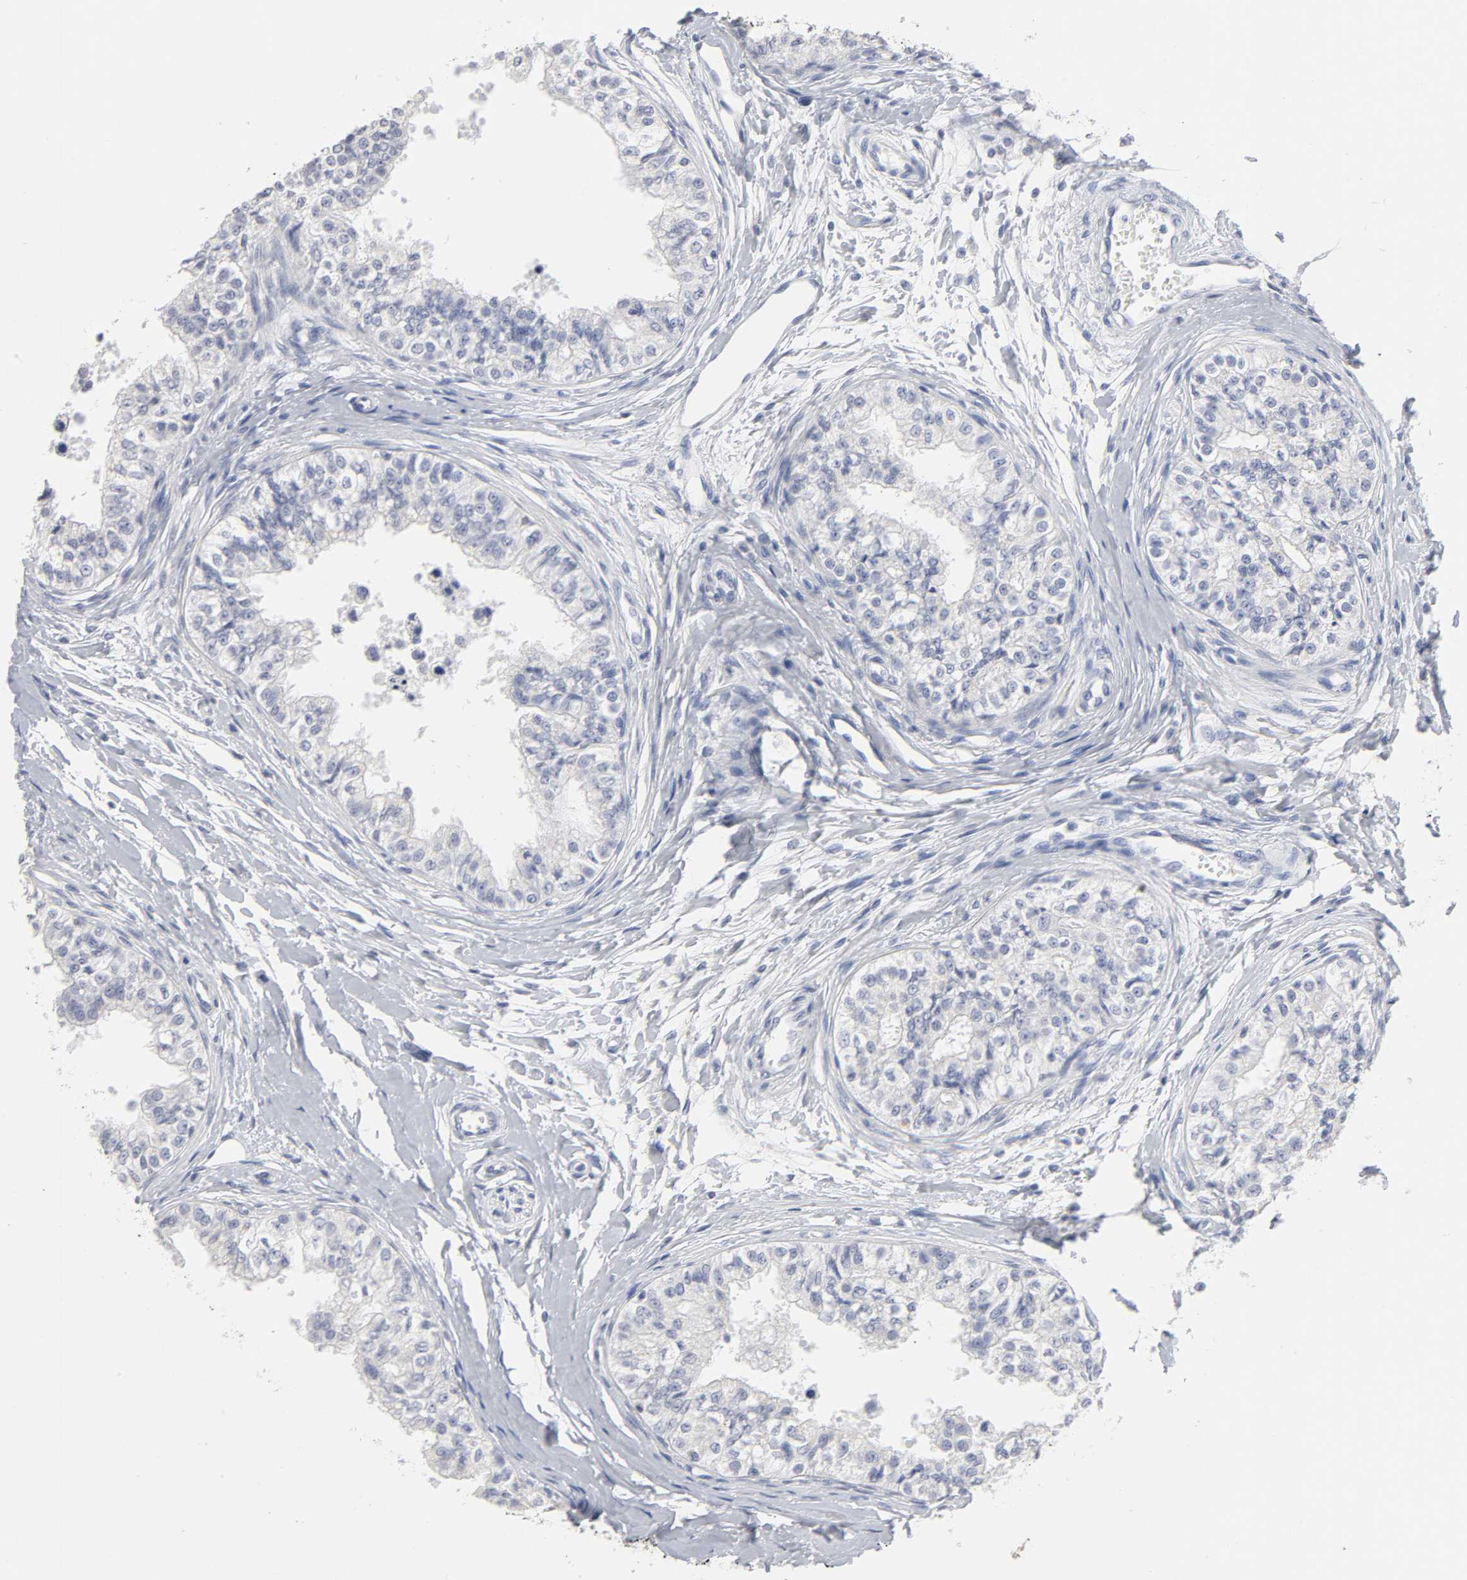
{"staining": {"intensity": "negative", "quantity": "none", "location": "none"}, "tissue": "epididymis", "cell_type": "Glandular cells", "image_type": "normal", "snomed": [{"axis": "morphology", "description": "Normal tissue, NOS"}, {"axis": "morphology", "description": "Adenocarcinoma, metastatic, NOS"}, {"axis": "topography", "description": "Testis"}, {"axis": "topography", "description": "Epididymis"}], "caption": "A histopathology image of epididymis stained for a protein reveals no brown staining in glandular cells.", "gene": "SLCO1B3", "patient": {"sex": "male", "age": 26}}